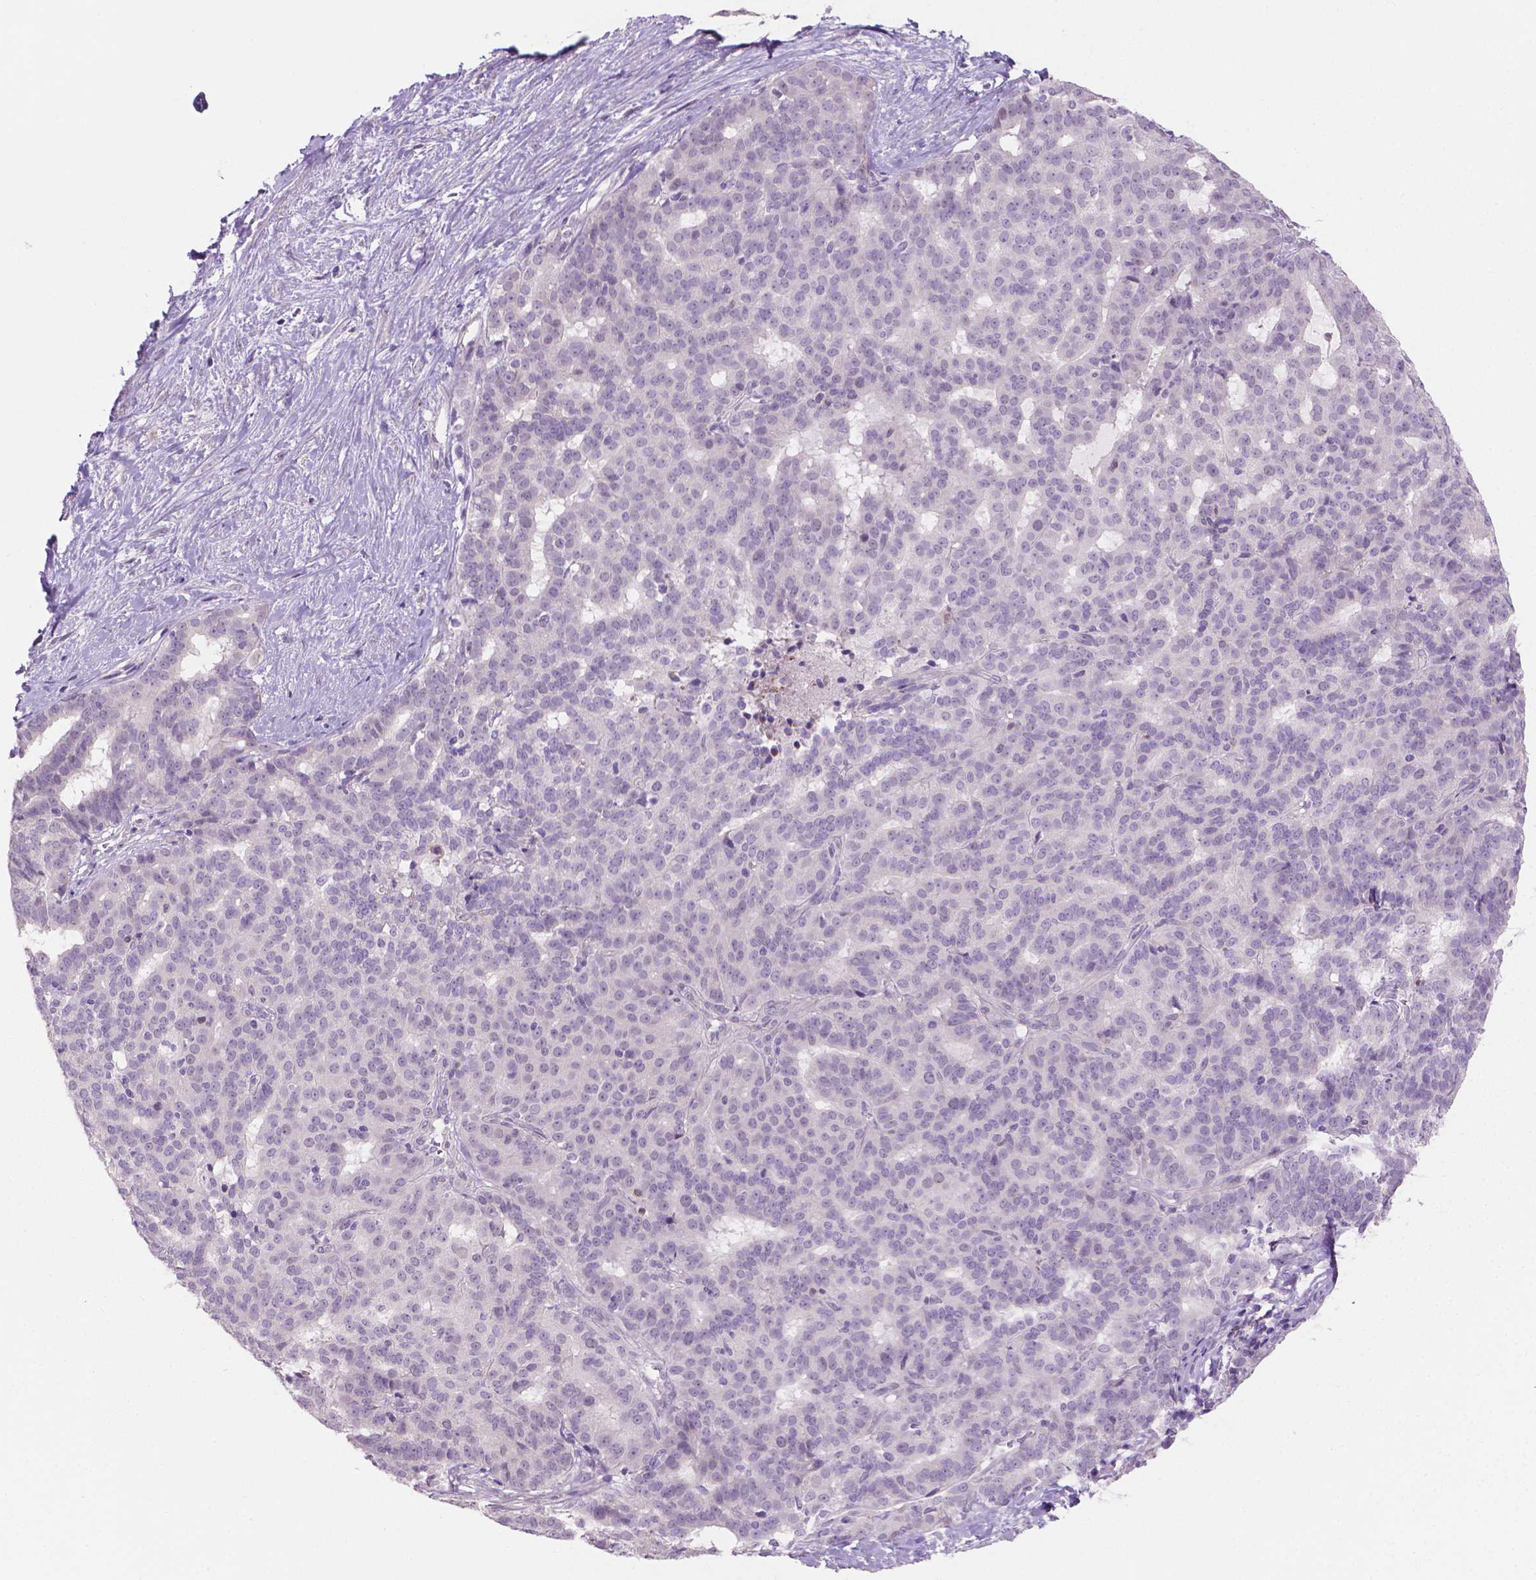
{"staining": {"intensity": "negative", "quantity": "none", "location": "none"}, "tissue": "liver cancer", "cell_type": "Tumor cells", "image_type": "cancer", "snomed": [{"axis": "morphology", "description": "Cholangiocarcinoma"}, {"axis": "topography", "description": "Liver"}], "caption": "Immunohistochemical staining of human cholangiocarcinoma (liver) displays no significant positivity in tumor cells. The staining is performed using DAB (3,3'-diaminobenzidine) brown chromogen with nuclei counter-stained in using hematoxylin.", "gene": "GSDMA", "patient": {"sex": "female", "age": 47}}